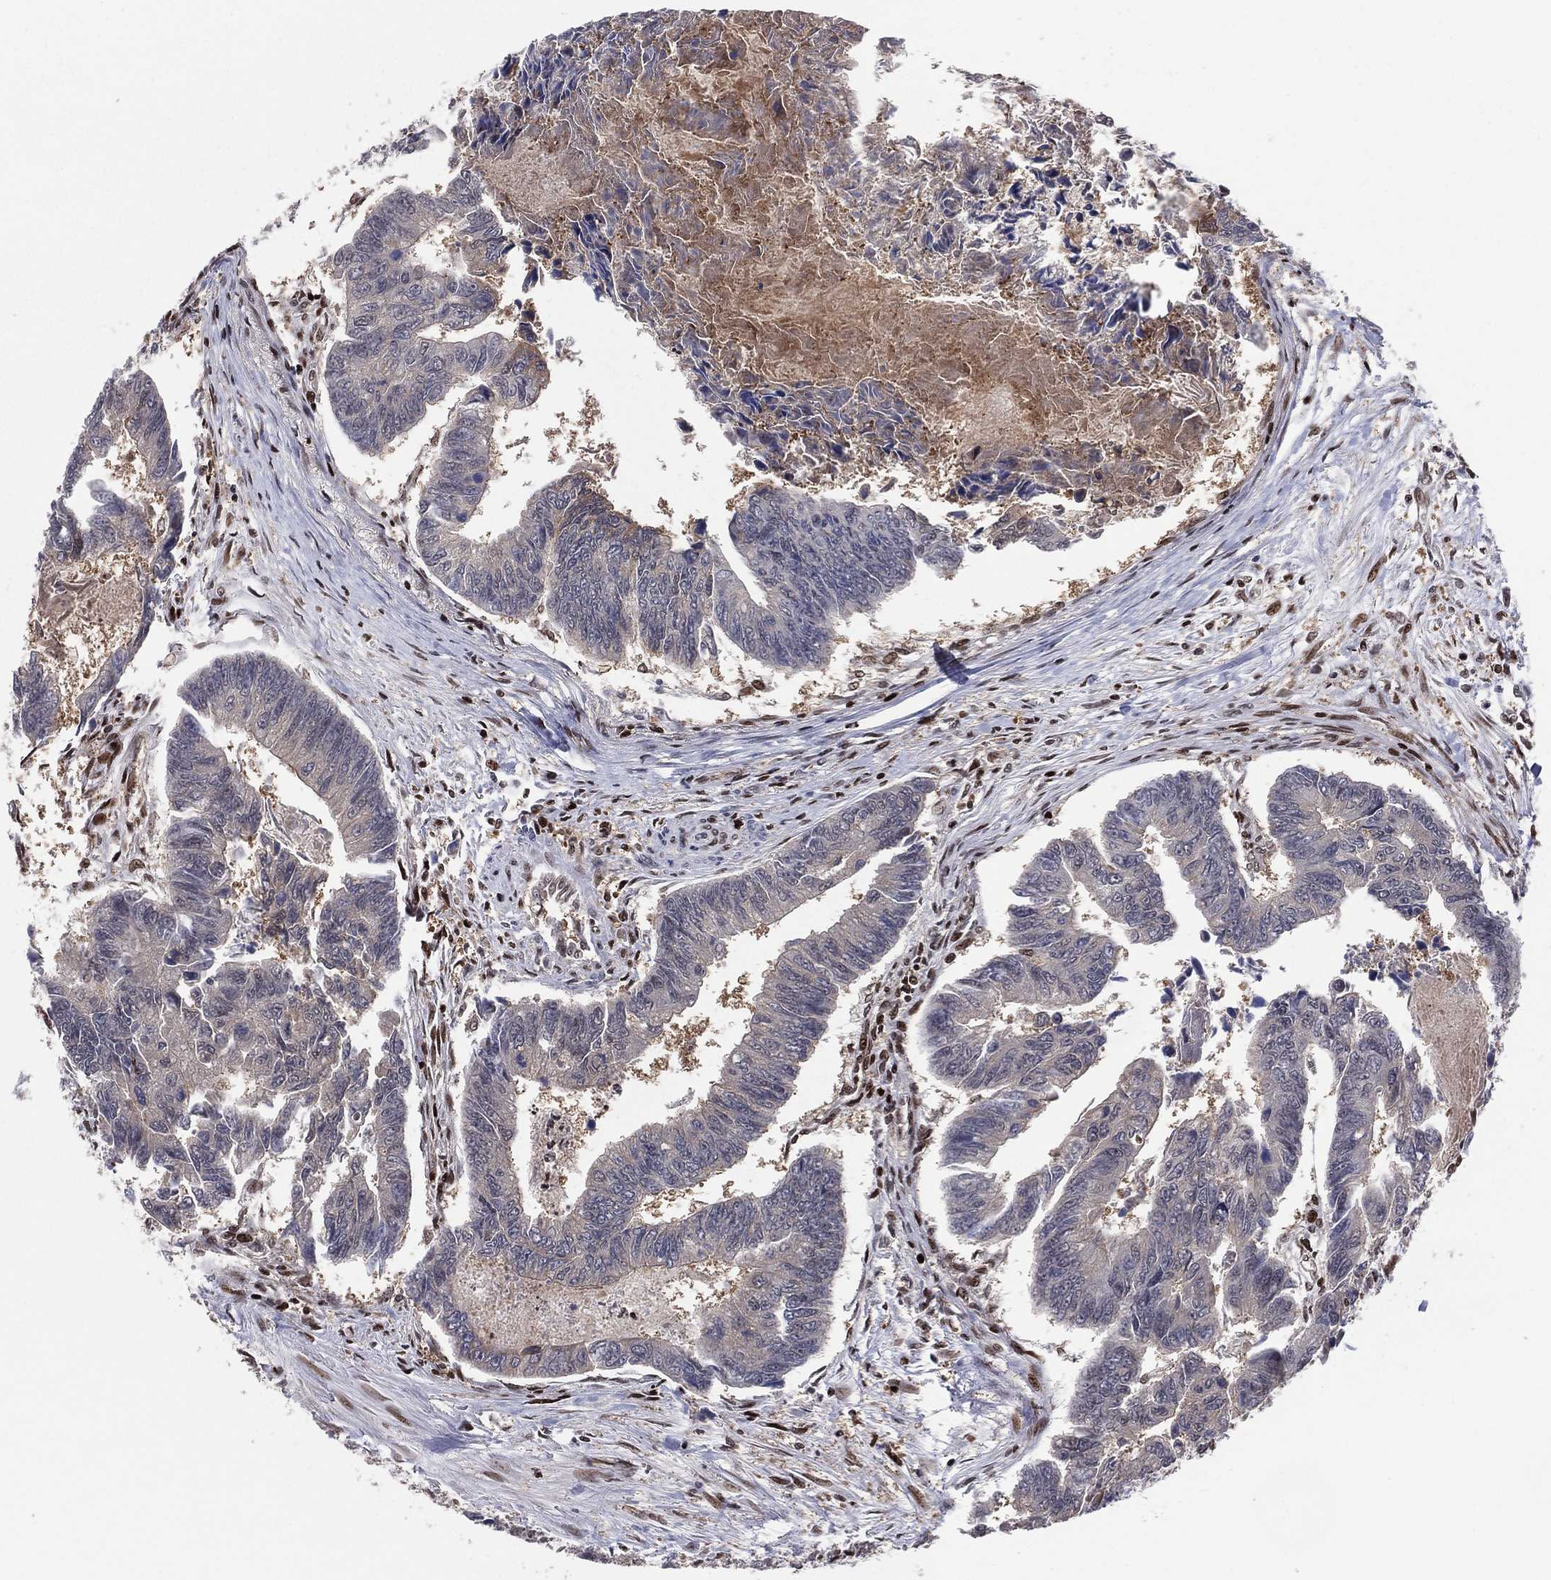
{"staining": {"intensity": "negative", "quantity": "none", "location": "none"}, "tissue": "colorectal cancer", "cell_type": "Tumor cells", "image_type": "cancer", "snomed": [{"axis": "morphology", "description": "Adenocarcinoma, NOS"}, {"axis": "topography", "description": "Colon"}], "caption": "This is an immunohistochemistry histopathology image of adenocarcinoma (colorectal). There is no positivity in tumor cells.", "gene": "PSMA1", "patient": {"sex": "female", "age": 65}}